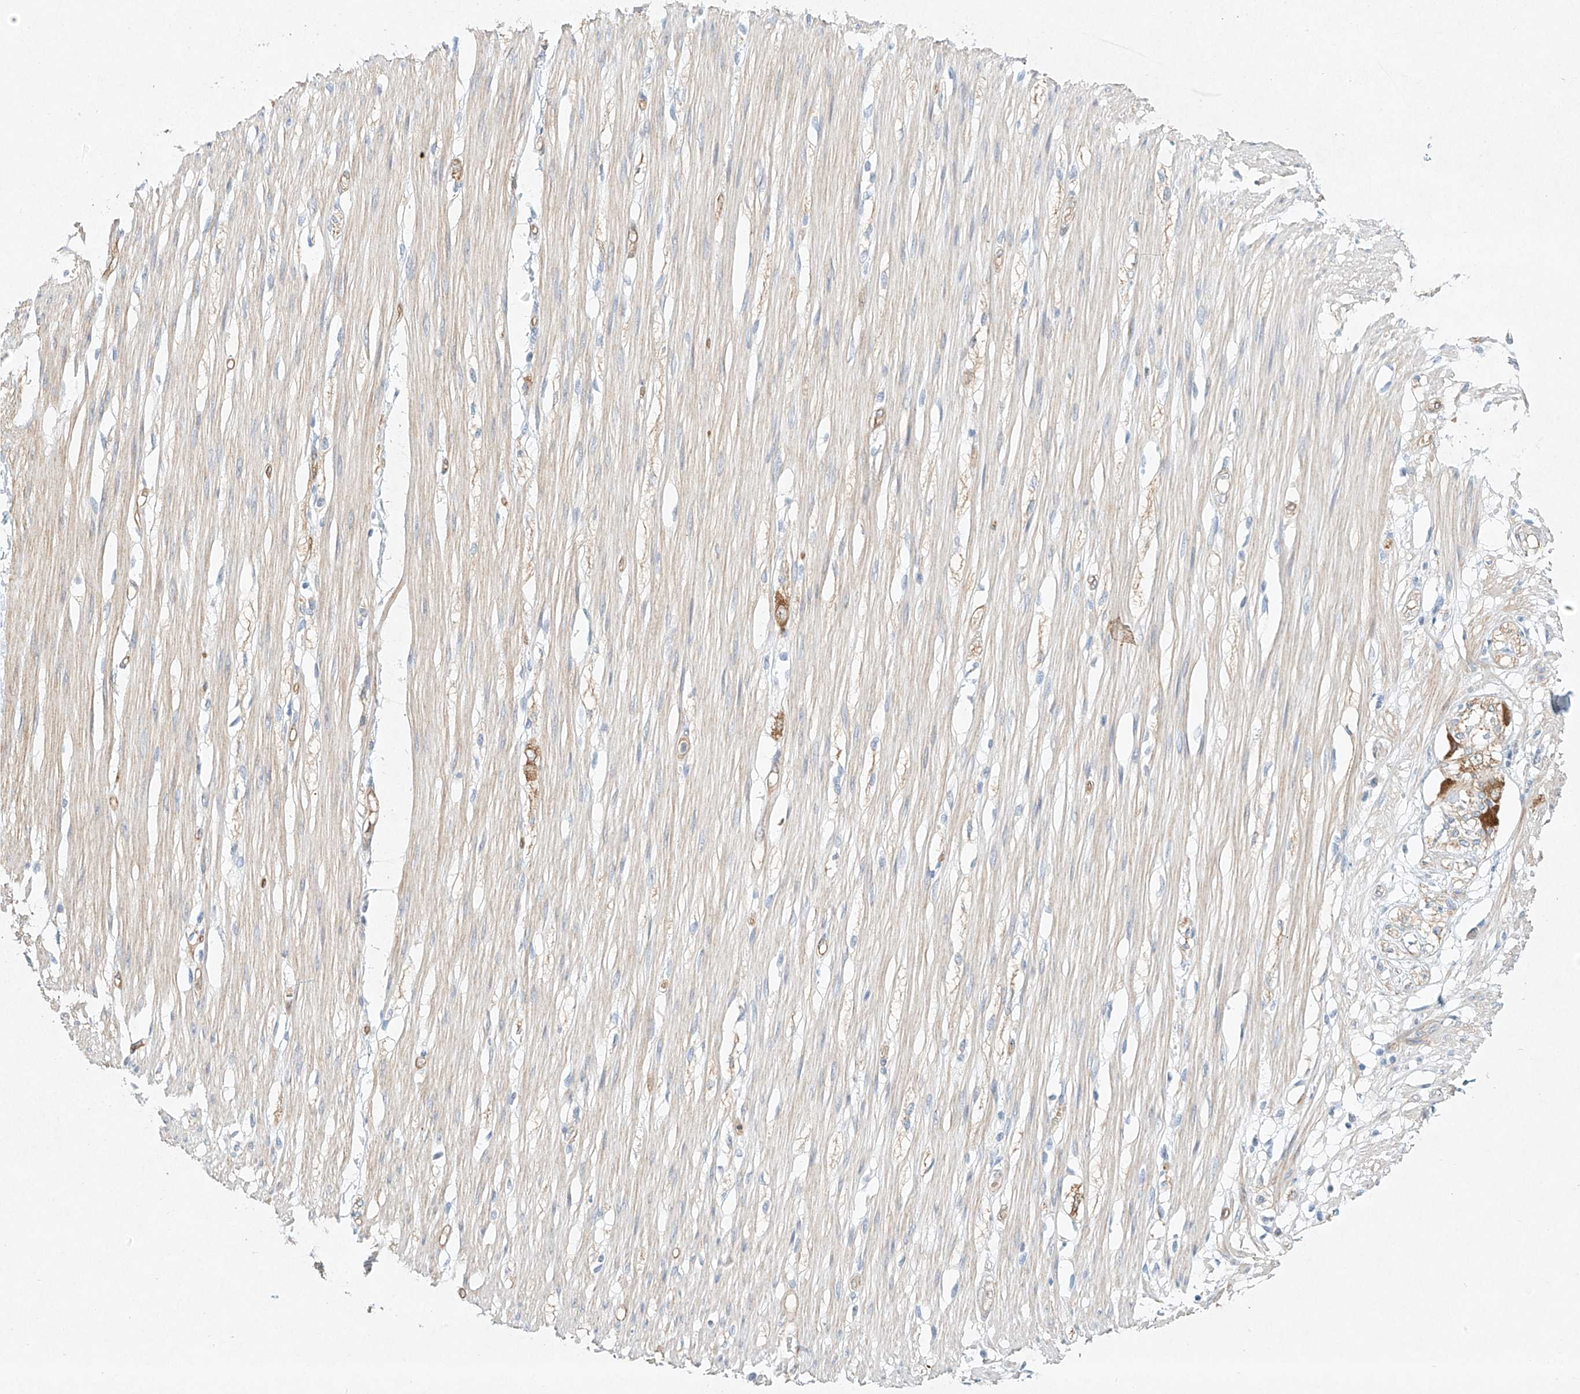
{"staining": {"intensity": "weak", "quantity": "25%-75%", "location": "cytoplasmic/membranous"}, "tissue": "smooth muscle", "cell_type": "Smooth muscle cells", "image_type": "normal", "snomed": [{"axis": "morphology", "description": "Normal tissue, NOS"}, {"axis": "morphology", "description": "Adenocarcinoma, NOS"}, {"axis": "topography", "description": "Colon"}, {"axis": "topography", "description": "Peripheral nerve tissue"}], "caption": "Protein staining of normal smooth muscle shows weak cytoplasmic/membranous staining in about 25%-75% of smooth muscle cells. (DAB (3,3'-diaminobenzidine) = brown stain, brightfield microscopy at high magnification).", "gene": "REEP2", "patient": {"sex": "male", "age": 14}}